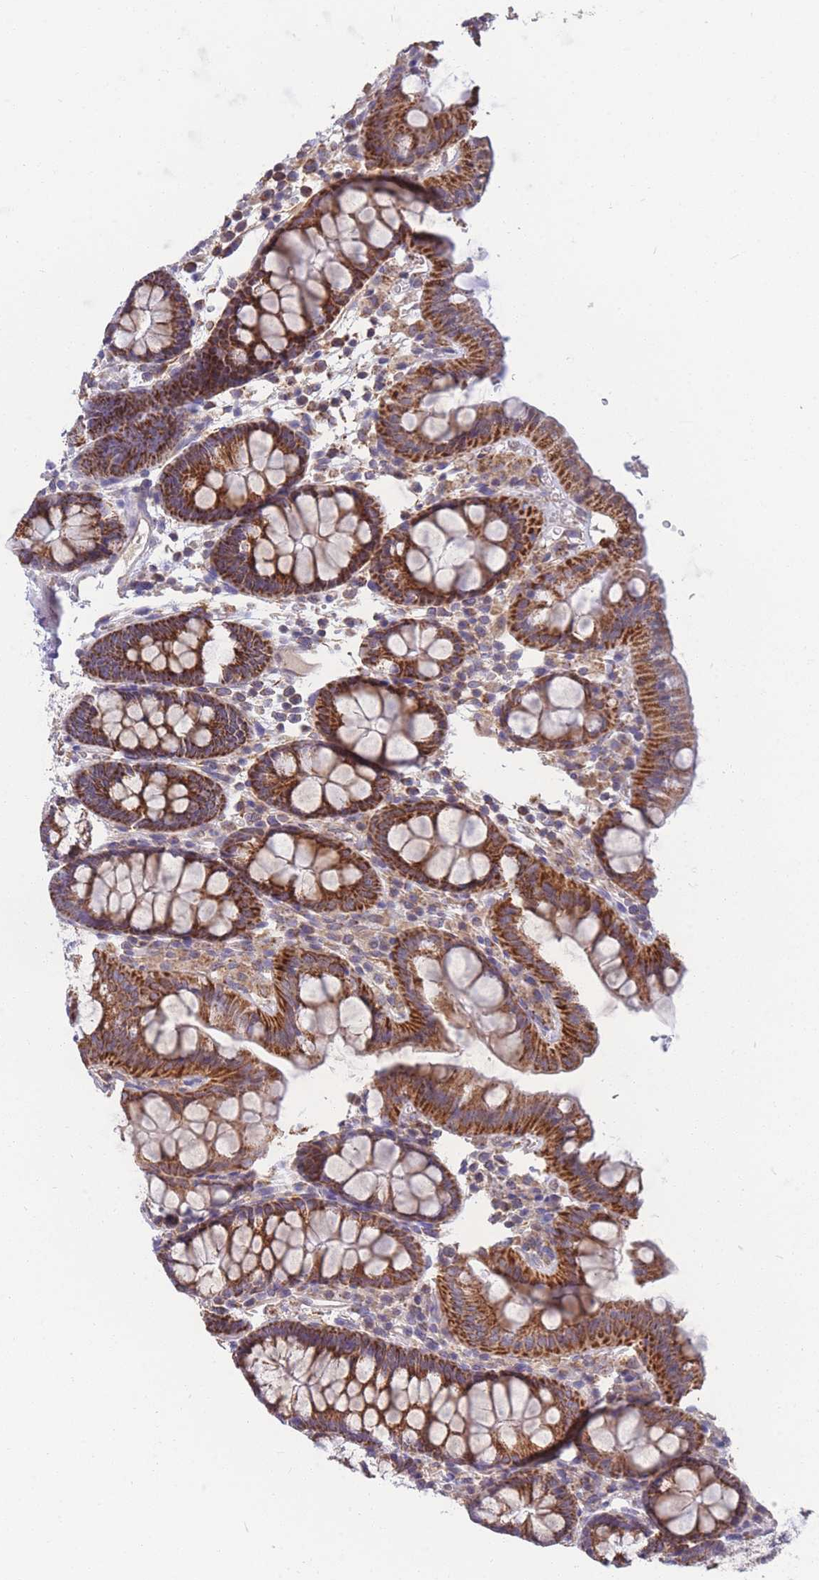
{"staining": {"intensity": "moderate", "quantity": "25%-75%", "location": "cytoplasmic/membranous"}, "tissue": "colon", "cell_type": "Endothelial cells", "image_type": "normal", "snomed": [{"axis": "morphology", "description": "Normal tissue, NOS"}, {"axis": "topography", "description": "Colon"}], "caption": "Normal colon shows moderate cytoplasmic/membranous staining in about 25%-75% of endothelial cells, visualized by immunohistochemistry.", "gene": "MRPS9", "patient": {"sex": "male", "age": 75}}